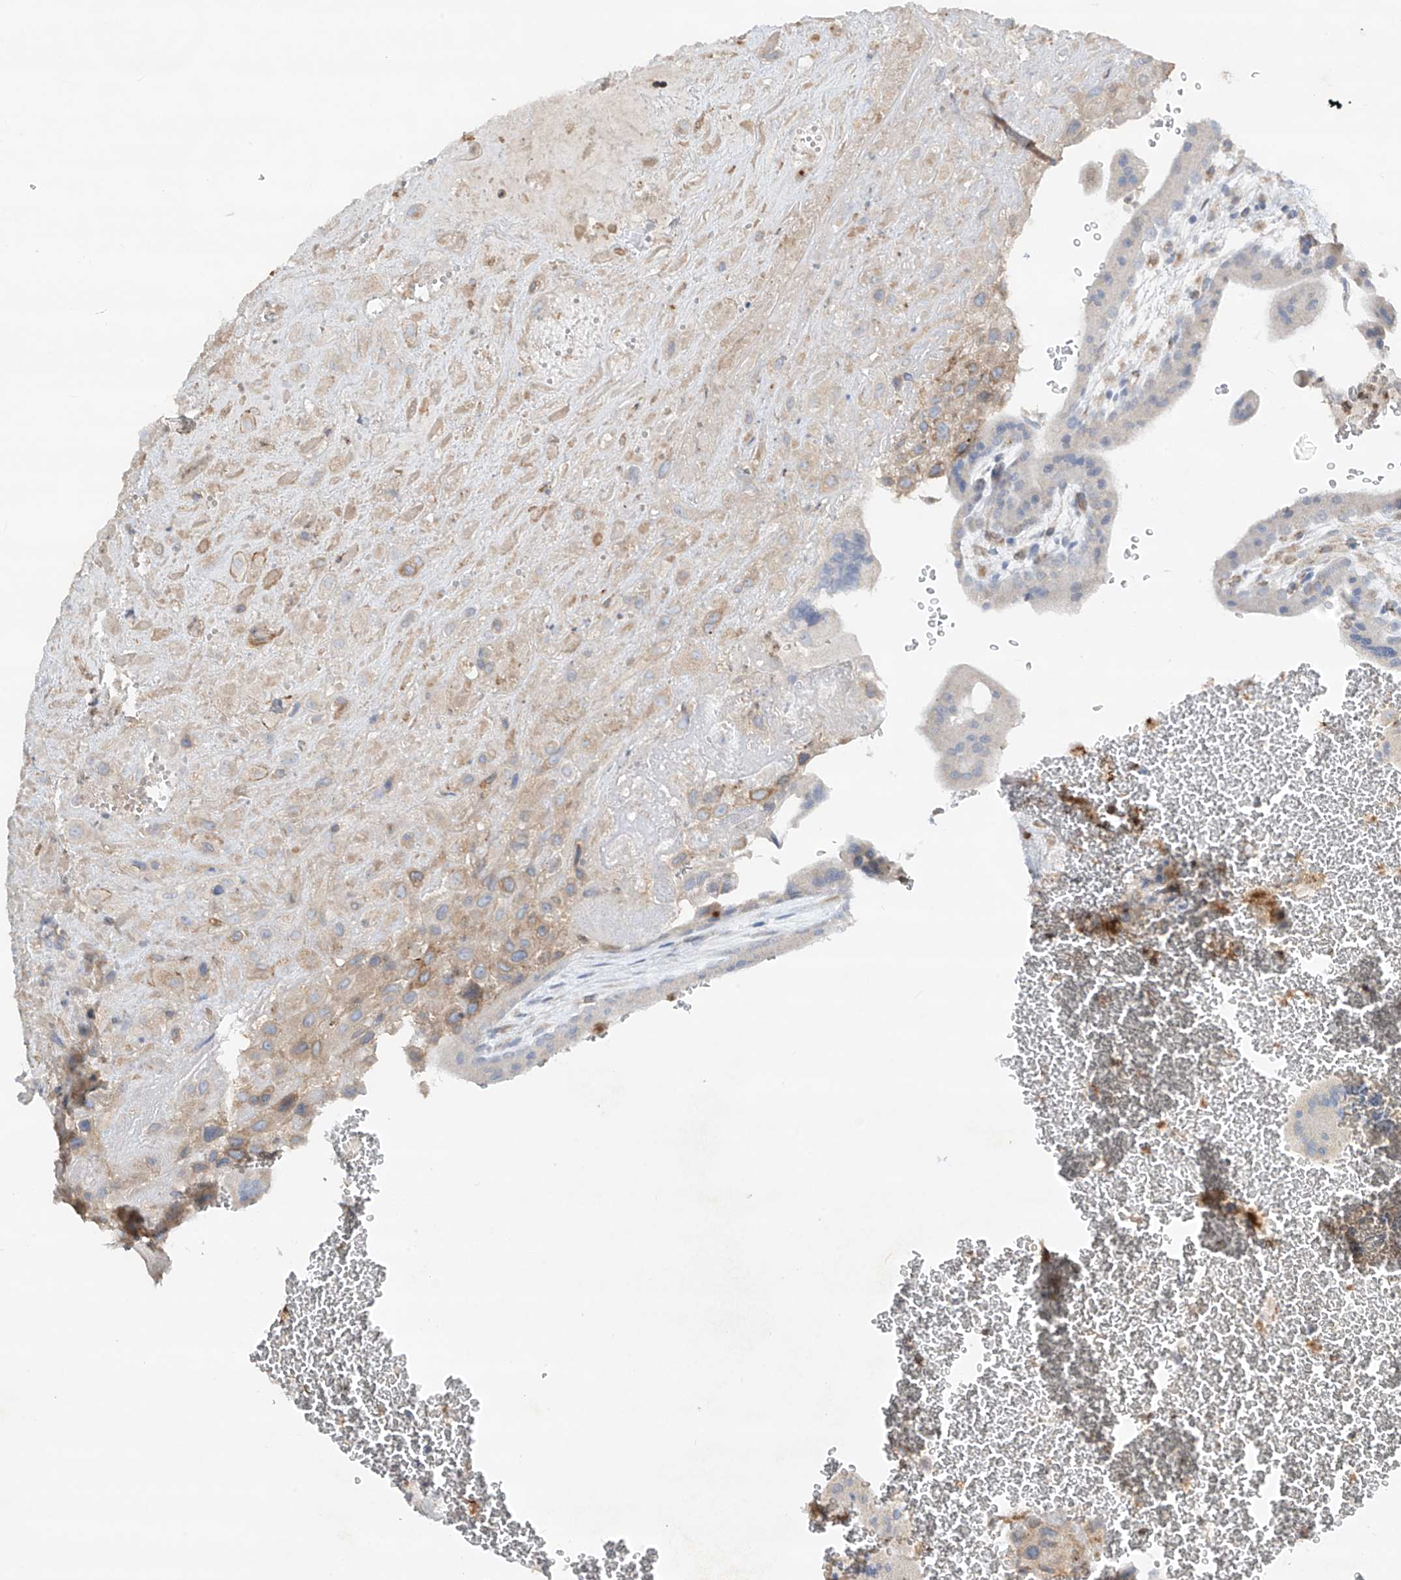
{"staining": {"intensity": "strong", "quantity": "25%-75%", "location": "cytoplasmic/membranous"}, "tissue": "placenta", "cell_type": "Decidual cells", "image_type": "normal", "snomed": [{"axis": "morphology", "description": "Normal tissue, NOS"}, {"axis": "topography", "description": "Placenta"}], "caption": "A high amount of strong cytoplasmic/membranous expression is identified in approximately 25%-75% of decidual cells in unremarkable placenta.", "gene": "HLA", "patient": {"sex": "female", "age": 35}}